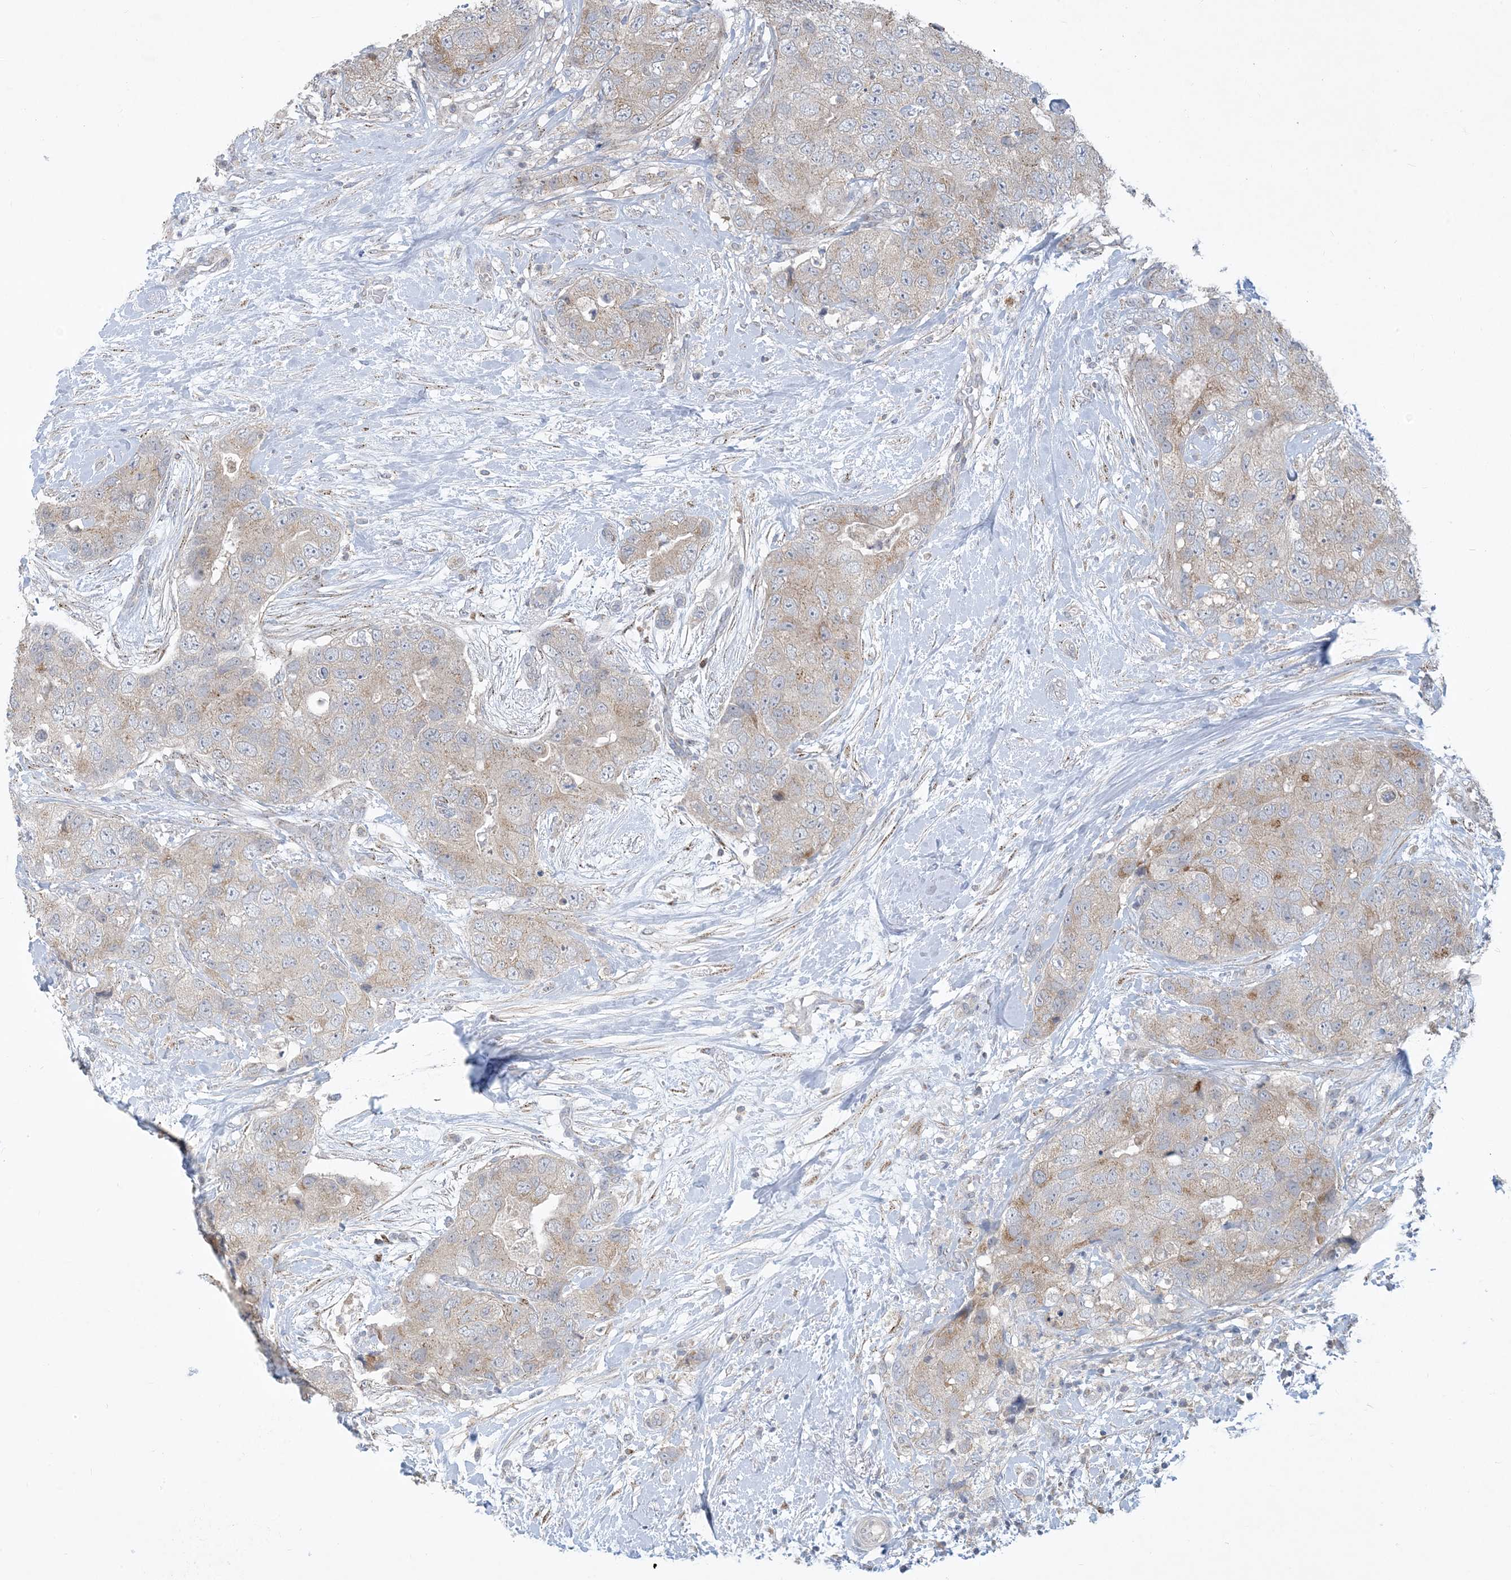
{"staining": {"intensity": "weak", "quantity": ">75%", "location": "cytoplasmic/membranous"}, "tissue": "breast cancer", "cell_type": "Tumor cells", "image_type": "cancer", "snomed": [{"axis": "morphology", "description": "Duct carcinoma"}, {"axis": "topography", "description": "Breast"}], "caption": "Immunohistochemical staining of breast cancer (intraductal carcinoma) reveals low levels of weak cytoplasmic/membranous protein staining in about >75% of tumor cells.", "gene": "CCDC14", "patient": {"sex": "female", "age": 62}}